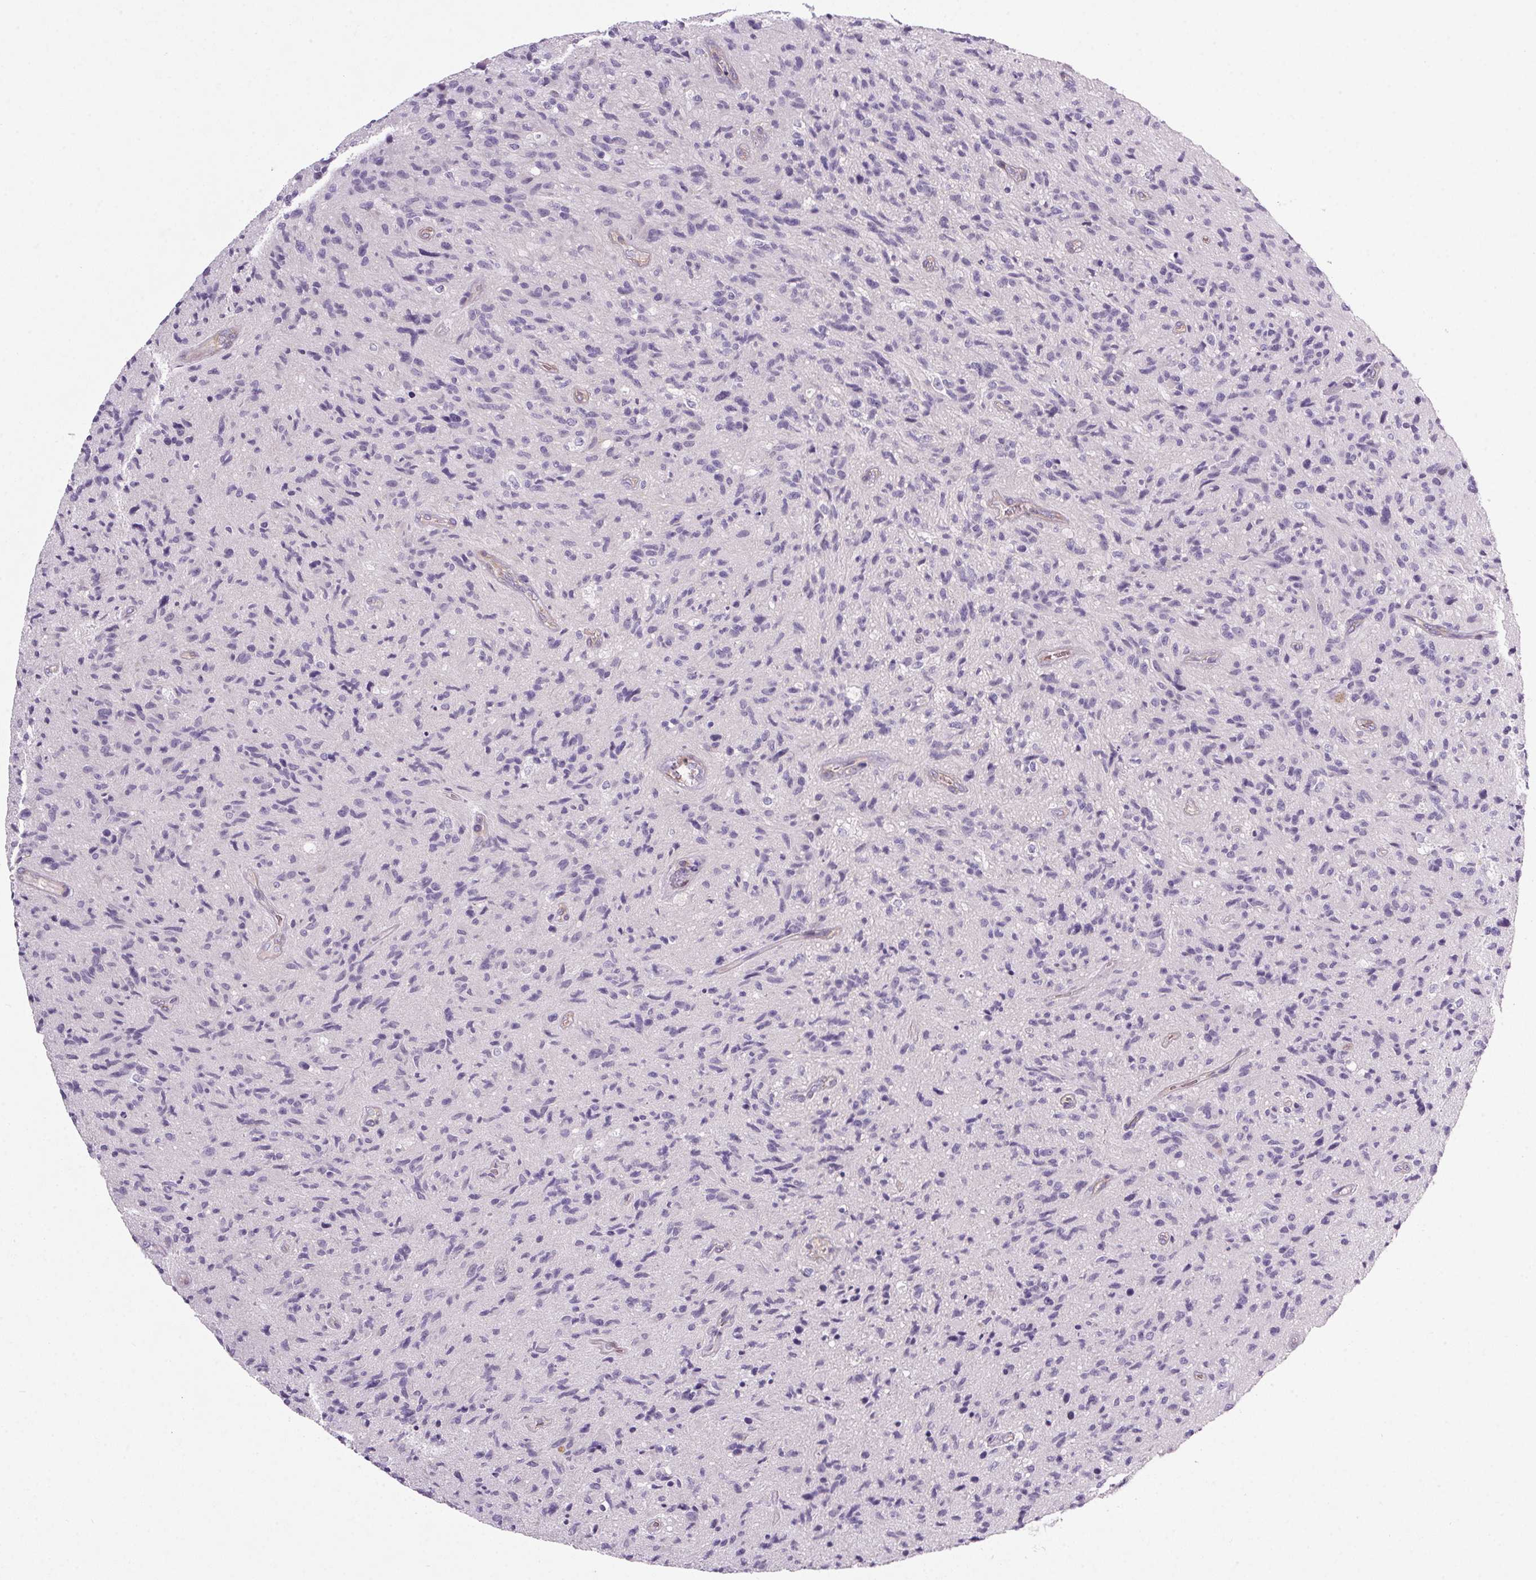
{"staining": {"intensity": "negative", "quantity": "none", "location": "none"}, "tissue": "glioma", "cell_type": "Tumor cells", "image_type": "cancer", "snomed": [{"axis": "morphology", "description": "Glioma, malignant, High grade"}, {"axis": "topography", "description": "Brain"}], "caption": "Malignant high-grade glioma was stained to show a protein in brown. There is no significant positivity in tumor cells. (DAB (3,3'-diaminobenzidine) immunohistochemistry with hematoxylin counter stain).", "gene": "APOC4", "patient": {"sex": "male", "age": 54}}